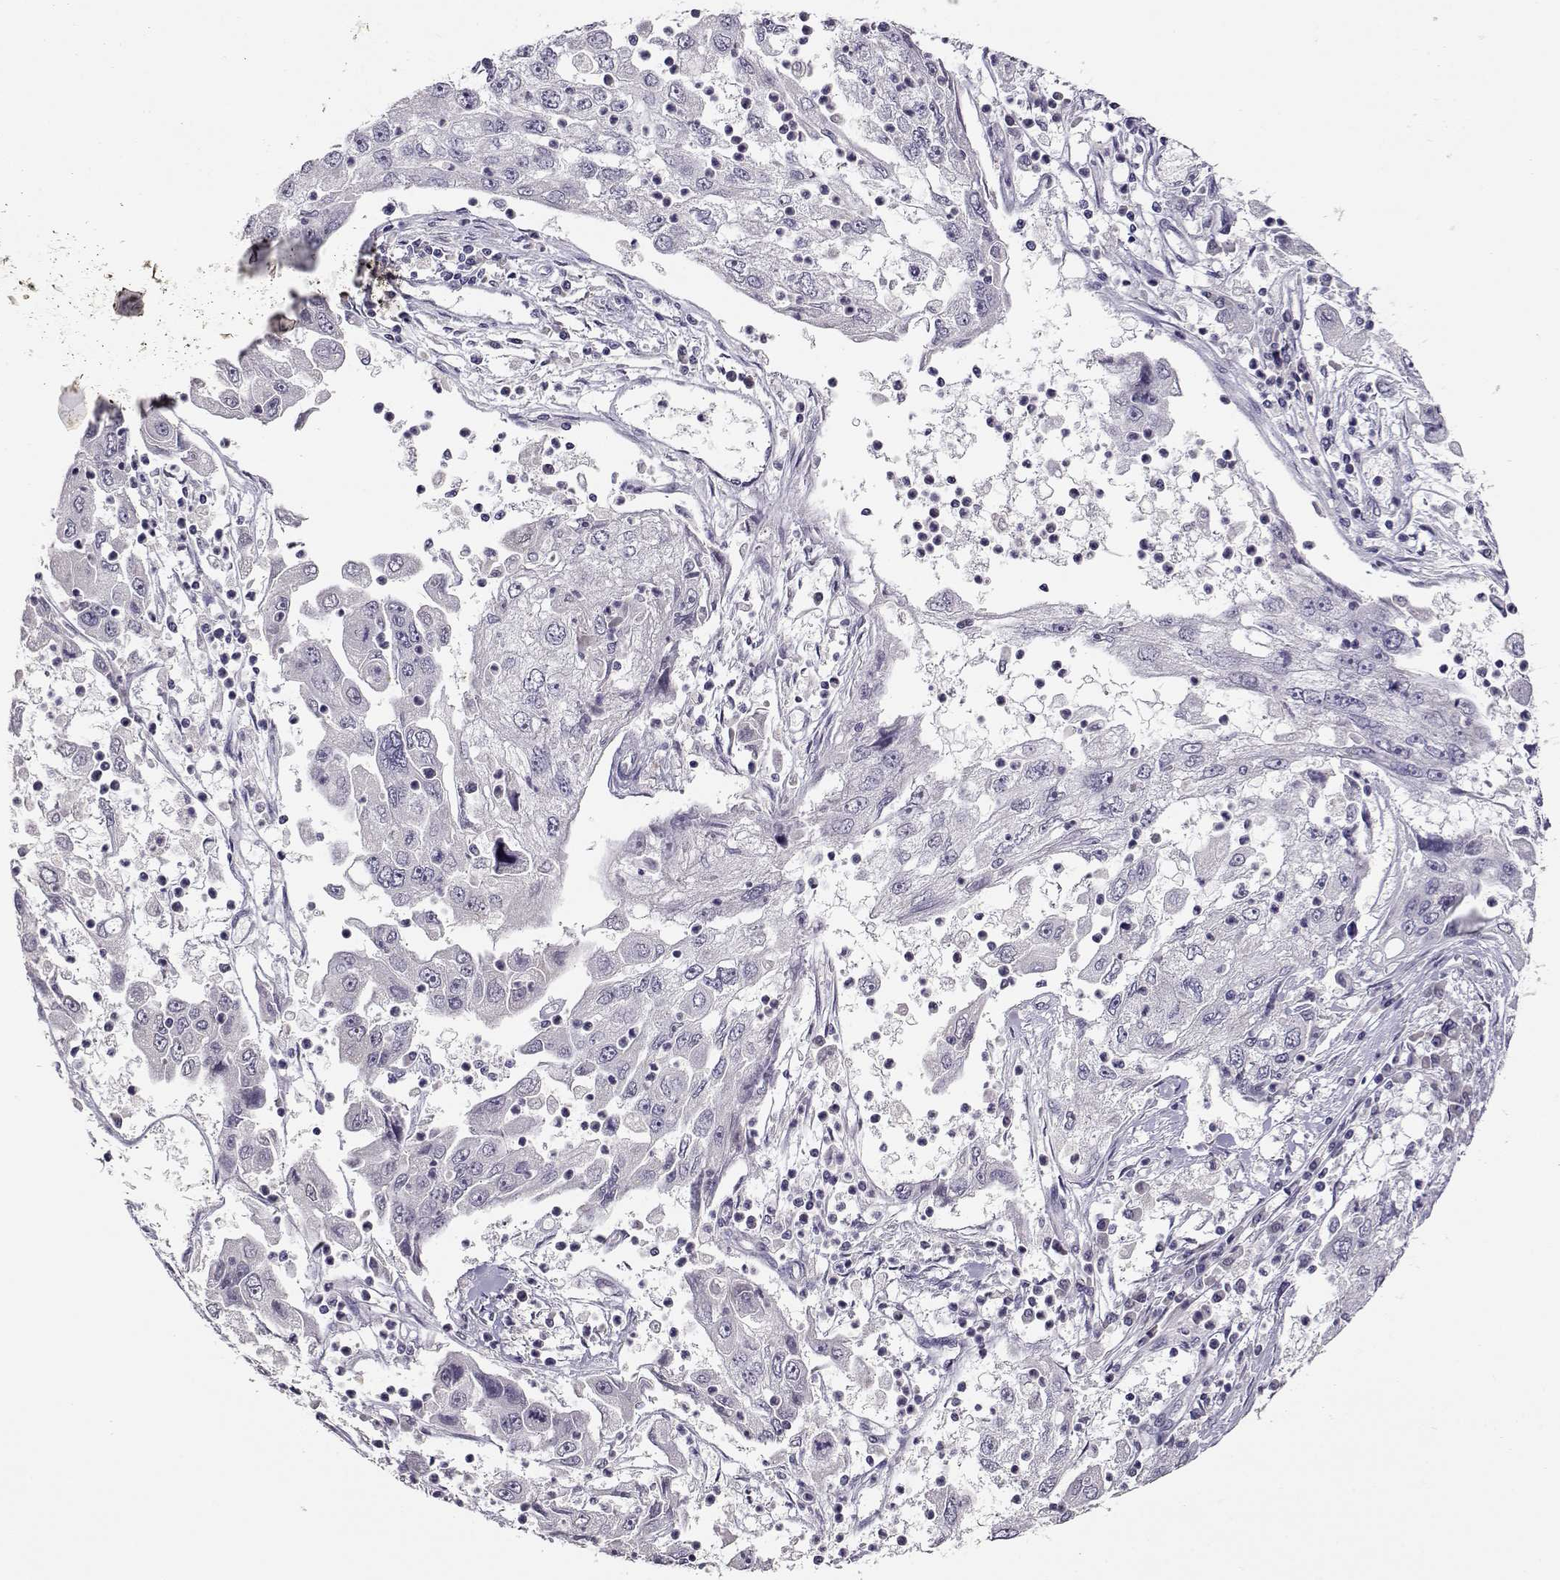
{"staining": {"intensity": "negative", "quantity": "none", "location": "none"}, "tissue": "cervical cancer", "cell_type": "Tumor cells", "image_type": "cancer", "snomed": [{"axis": "morphology", "description": "Squamous cell carcinoma, NOS"}, {"axis": "topography", "description": "Cervix"}], "caption": "Tumor cells are negative for brown protein staining in cervical cancer. (DAB immunohistochemistry (IHC), high magnification).", "gene": "RHOXF2", "patient": {"sex": "female", "age": 36}}